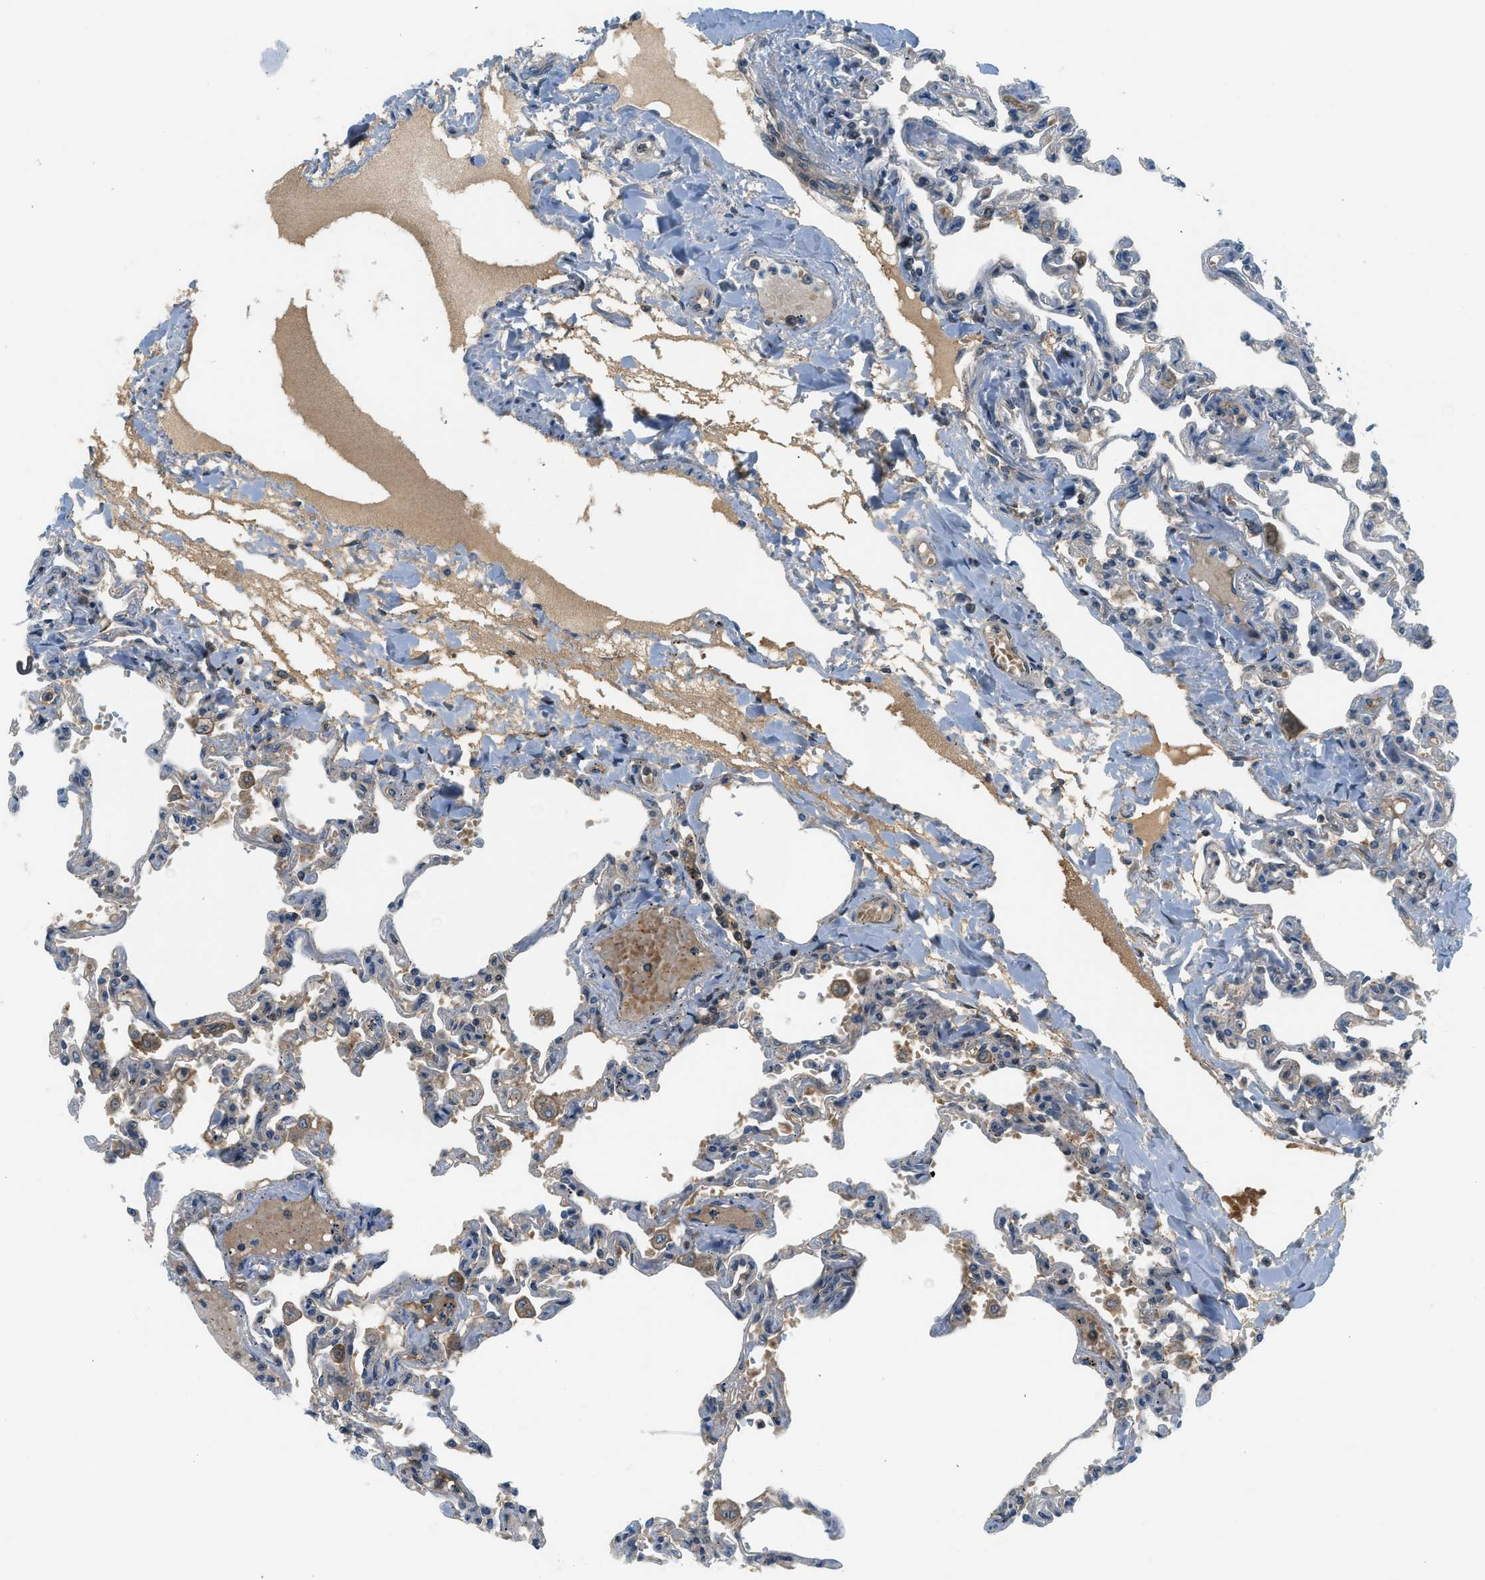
{"staining": {"intensity": "weak", "quantity": "<25%", "location": "cytoplasmic/membranous"}, "tissue": "lung", "cell_type": "Alveolar cells", "image_type": "normal", "snomed": [{"axis": "morphology", "description": "Normal tissue, NOS"}, {"axis": "topography", "description": "Lung"}], "caption": "Alveolar cells show no significant staining in unremarkable lung.", "gene": "KCNK1", "patient": {"sex": "male", "age": 21}}